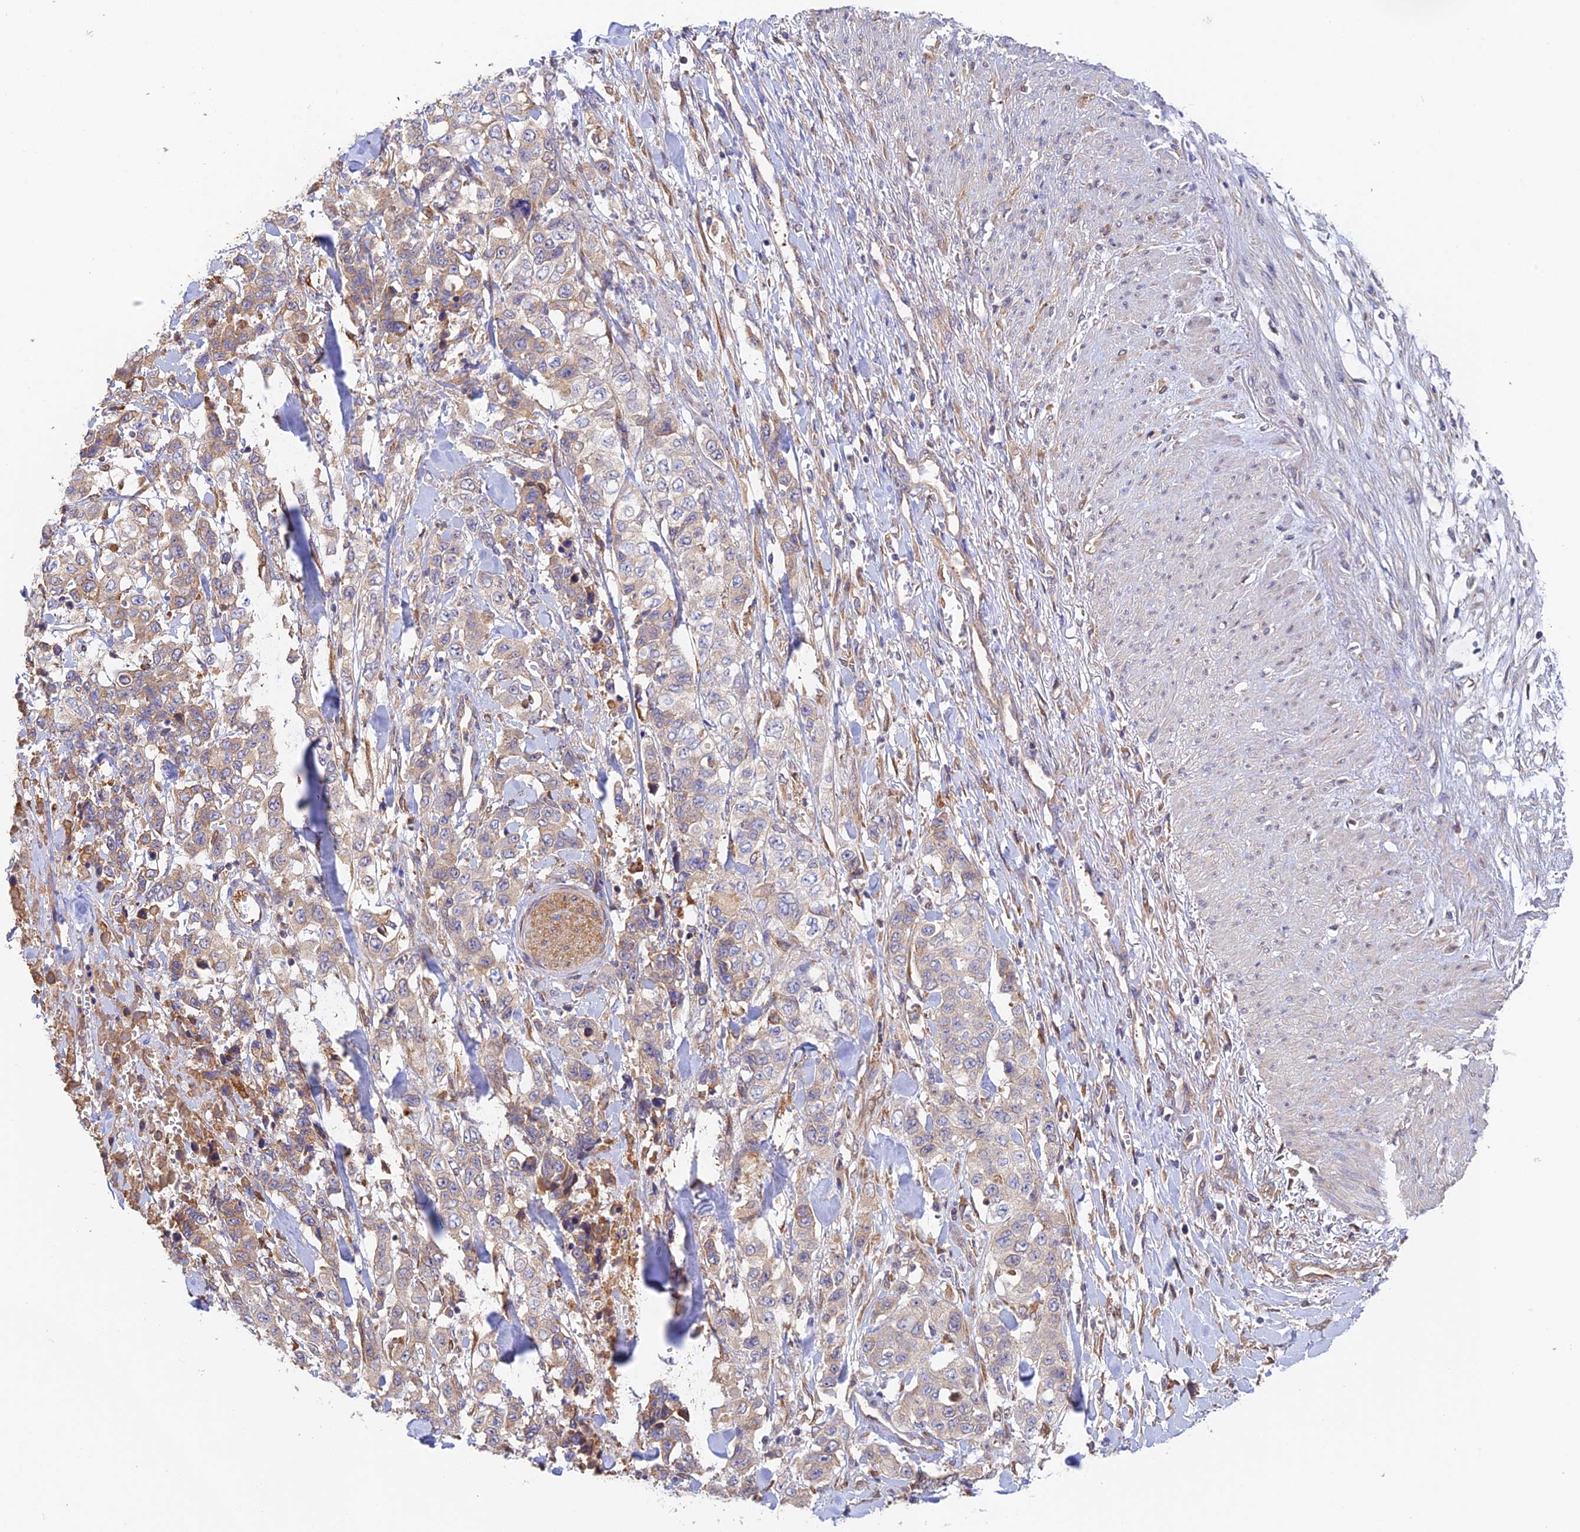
{"staining": {"intensity": "negative", "quantity": "none", "location": "none"}, "tissue": "stomach cancer", "cell_type": "Tumor cells", "image_type": "cancer", "snomed": [{"axis": "morphology", "description": "Adenocarcinoma, NOS"}, {"axis": "topography", "description": "Stomach, upper"}], "caption": "The histopathology image reveals no significant positivity in tumor cells of adenocarcinoma (stomach).", "gene": "MYO9A", "patient": {"sex": "male", "age": 62}}